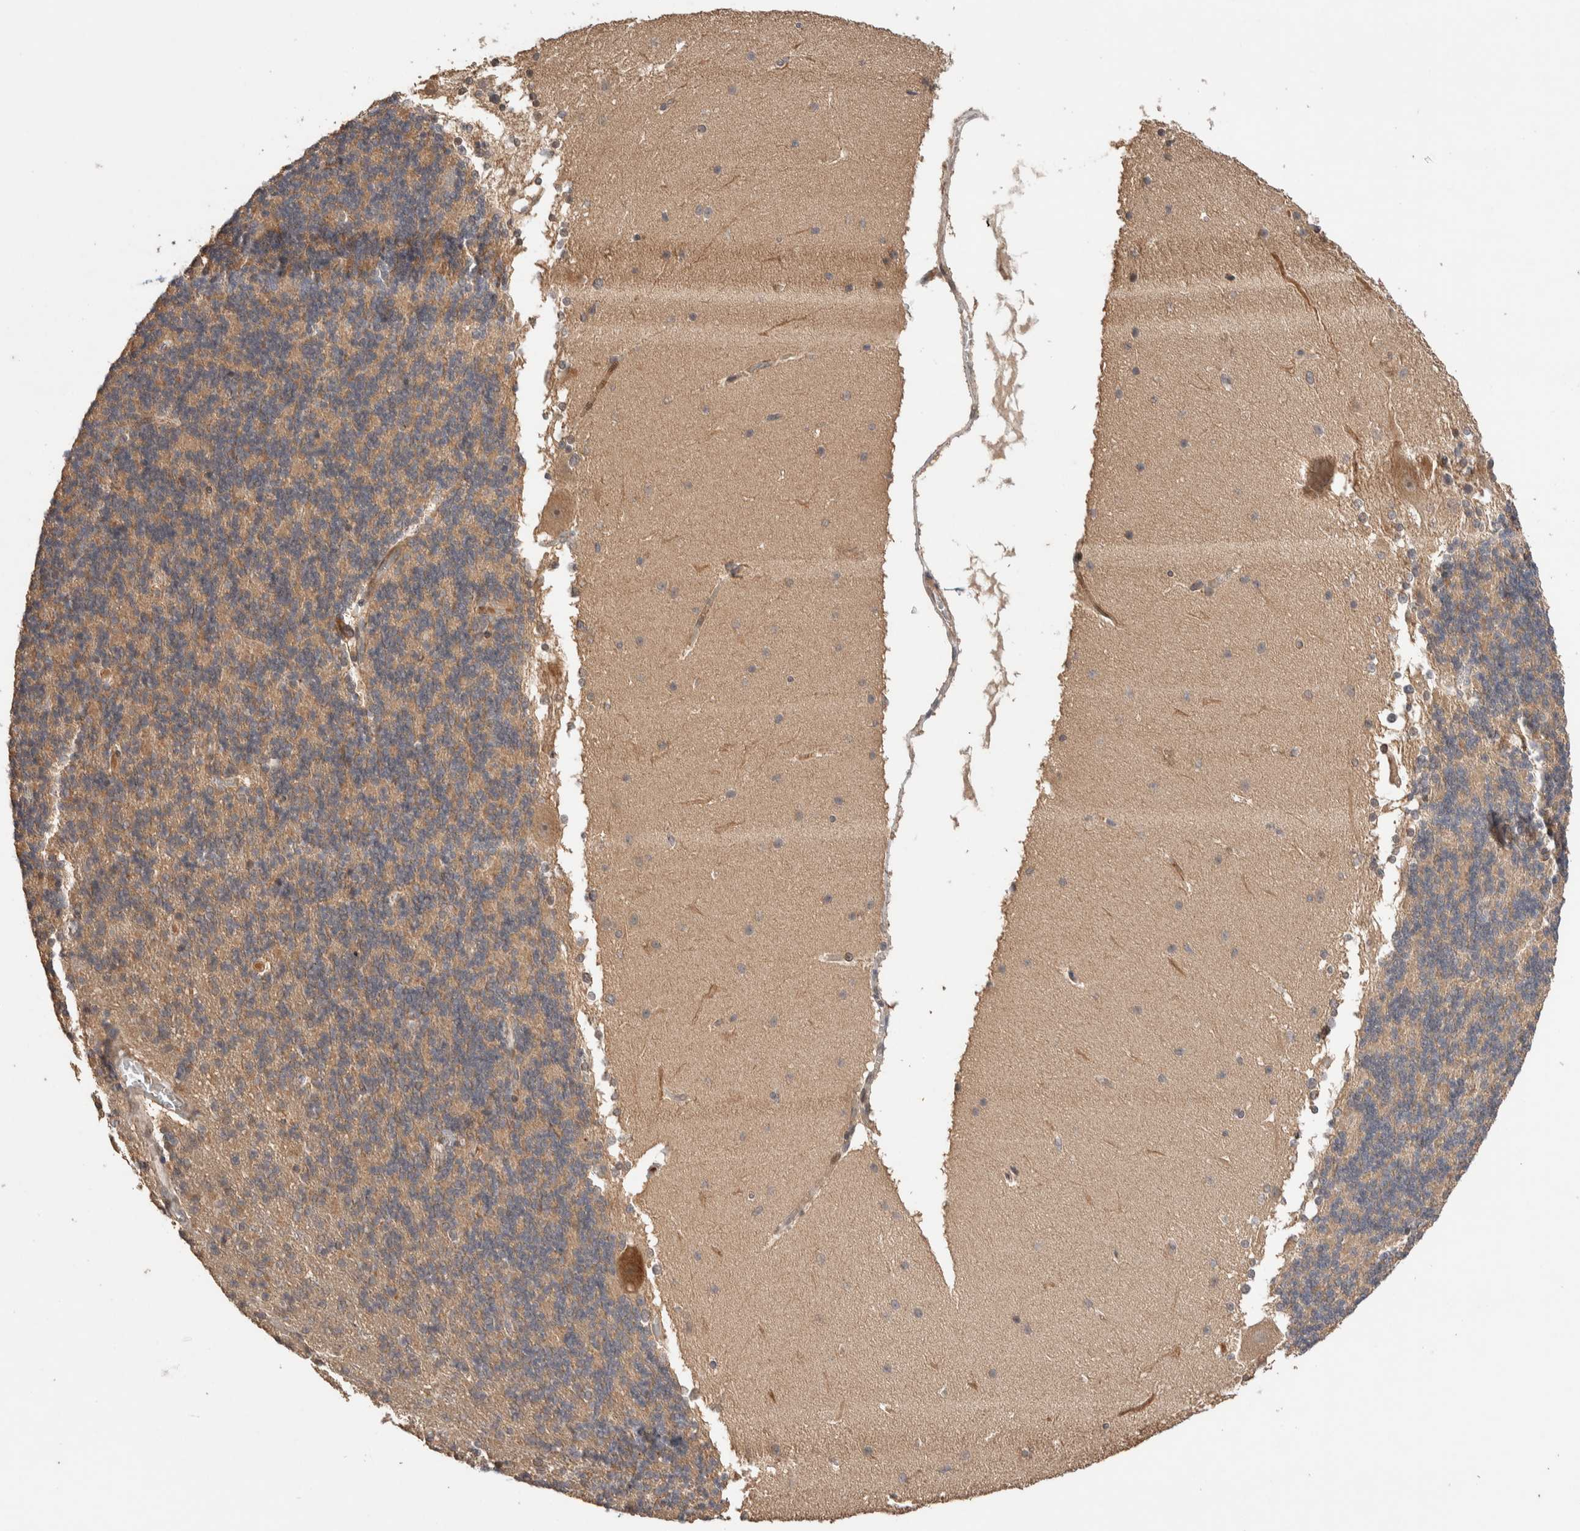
{"staining": {"intensity": "weak", "quantity": ">75%", "location": "cytoplasmic/membranous"}, "tissue": "cerebellum", "cell_type": "Cells in granular layer", "image_type": "normal", "snomed": [{"axis": "morphology", "description": "Normal tissue, NOS"}, {"axis": "topography", "description": "Cerebellum"}], "caption": "A low amount of weak cytoplasmic/membranous positivity is seen in approximately >75% of cells in granular layer in normal cerebellum.", "gene": "PRDM15", "patient": {"sex": "female", "age": 19}}